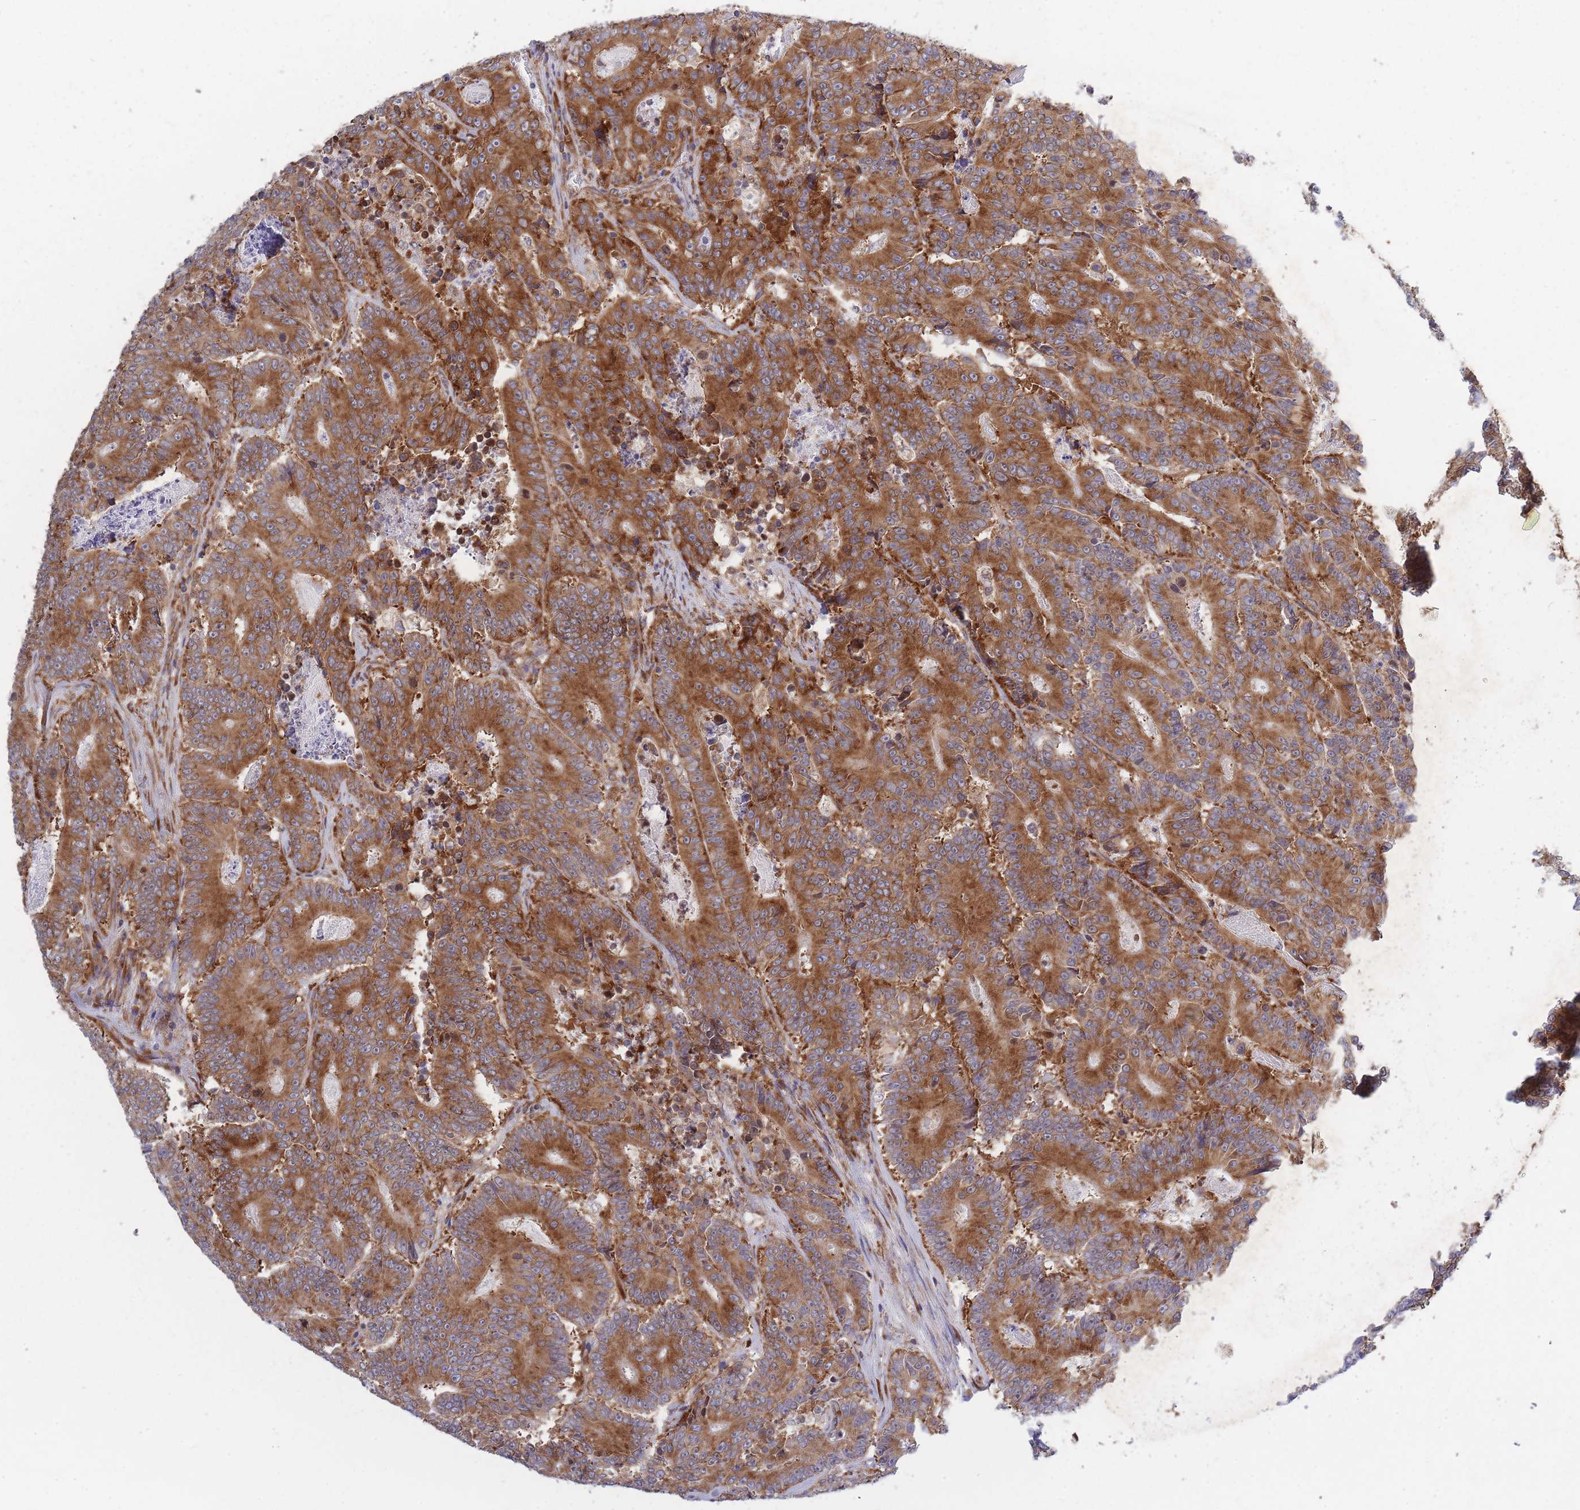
{"staining": {"intensity": "strong", "quantity": ">75%", "location": "cytoplasmic/membranous"}, "tissue": "colorectal cancer", "cell_type": "Tumor cells", "image_type": "cancer", "snomed": [{"axis": "morphology", "description": "Adenocarcinoma, NOS"}, {"axis": "topography", "description": "Colon"}], "caption": "Colorectal cancer (adenocarcinoma) stained with DAB immunohistochemistry reveals high levels of strong cytoplasmic/membranous staining in about >75% of tumor cells. (brown staining indicates protein expression, while blue staining denotes nuclei).", "gene": "CCDC124", "patient": {"sex": "male", "age": 83}}